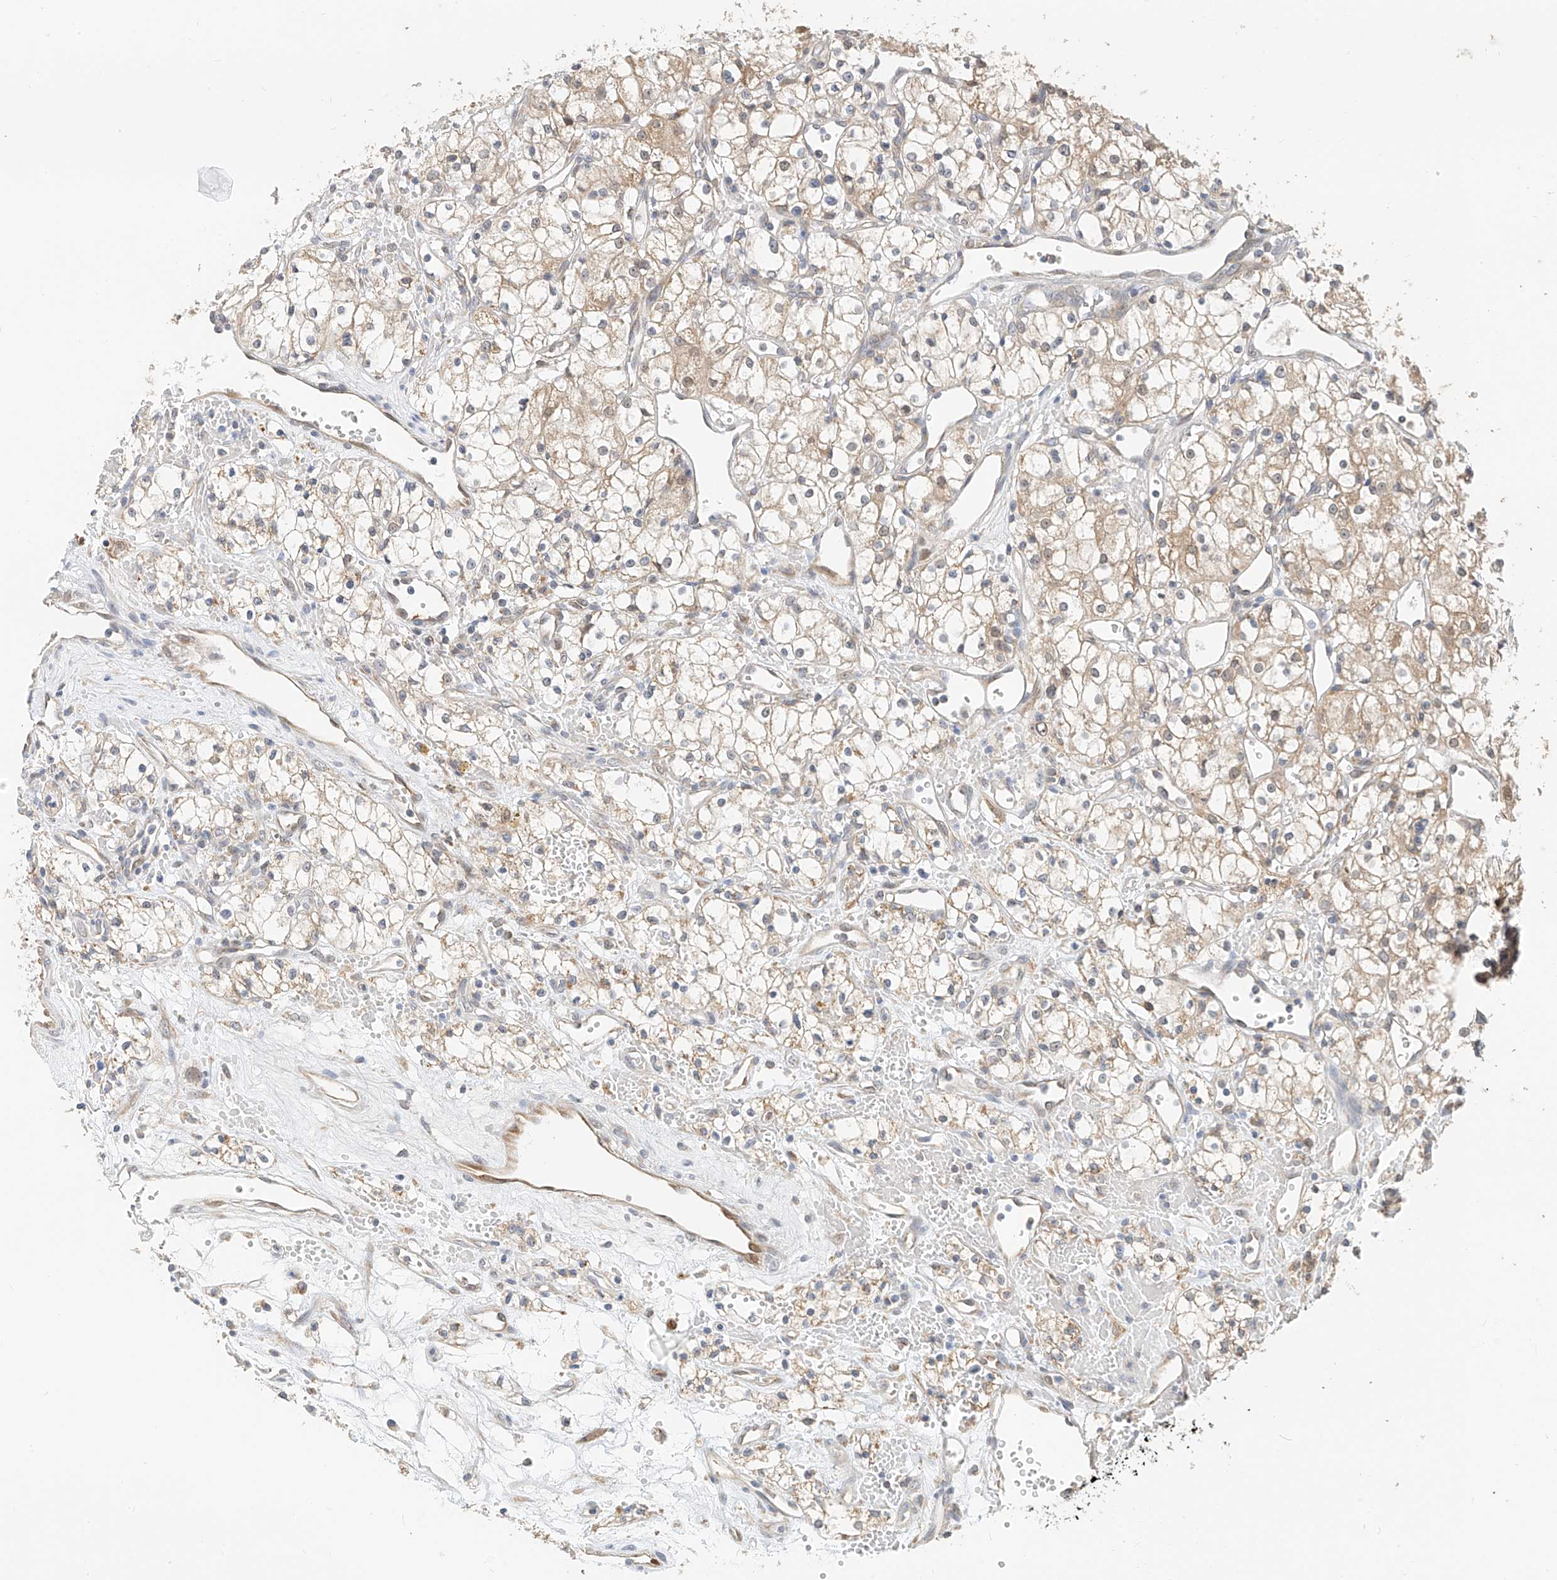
{"staining": {"intensity": "weak", "quantity": "25%-75%", "location": "cytoplasmic/membranous"}, "tissue": "renal cancer", "cell_type": "Tumor cells", "image_type": "cancer", "snomed": [{"axis": "morphology", "description": "Adenocarcinoma, NOS"}, {"axis": "topography", "description": "Kidney"}], "caption": "An image of human renal adenocarcinoma stained for a protein displays weak cytoplasmic/membranous brown staining in tumor cells. (Brightfield microscopy of DAB IHC at high magnification).", "gene": "PPA2", "patient": {"sex": "male", "age": 59}}